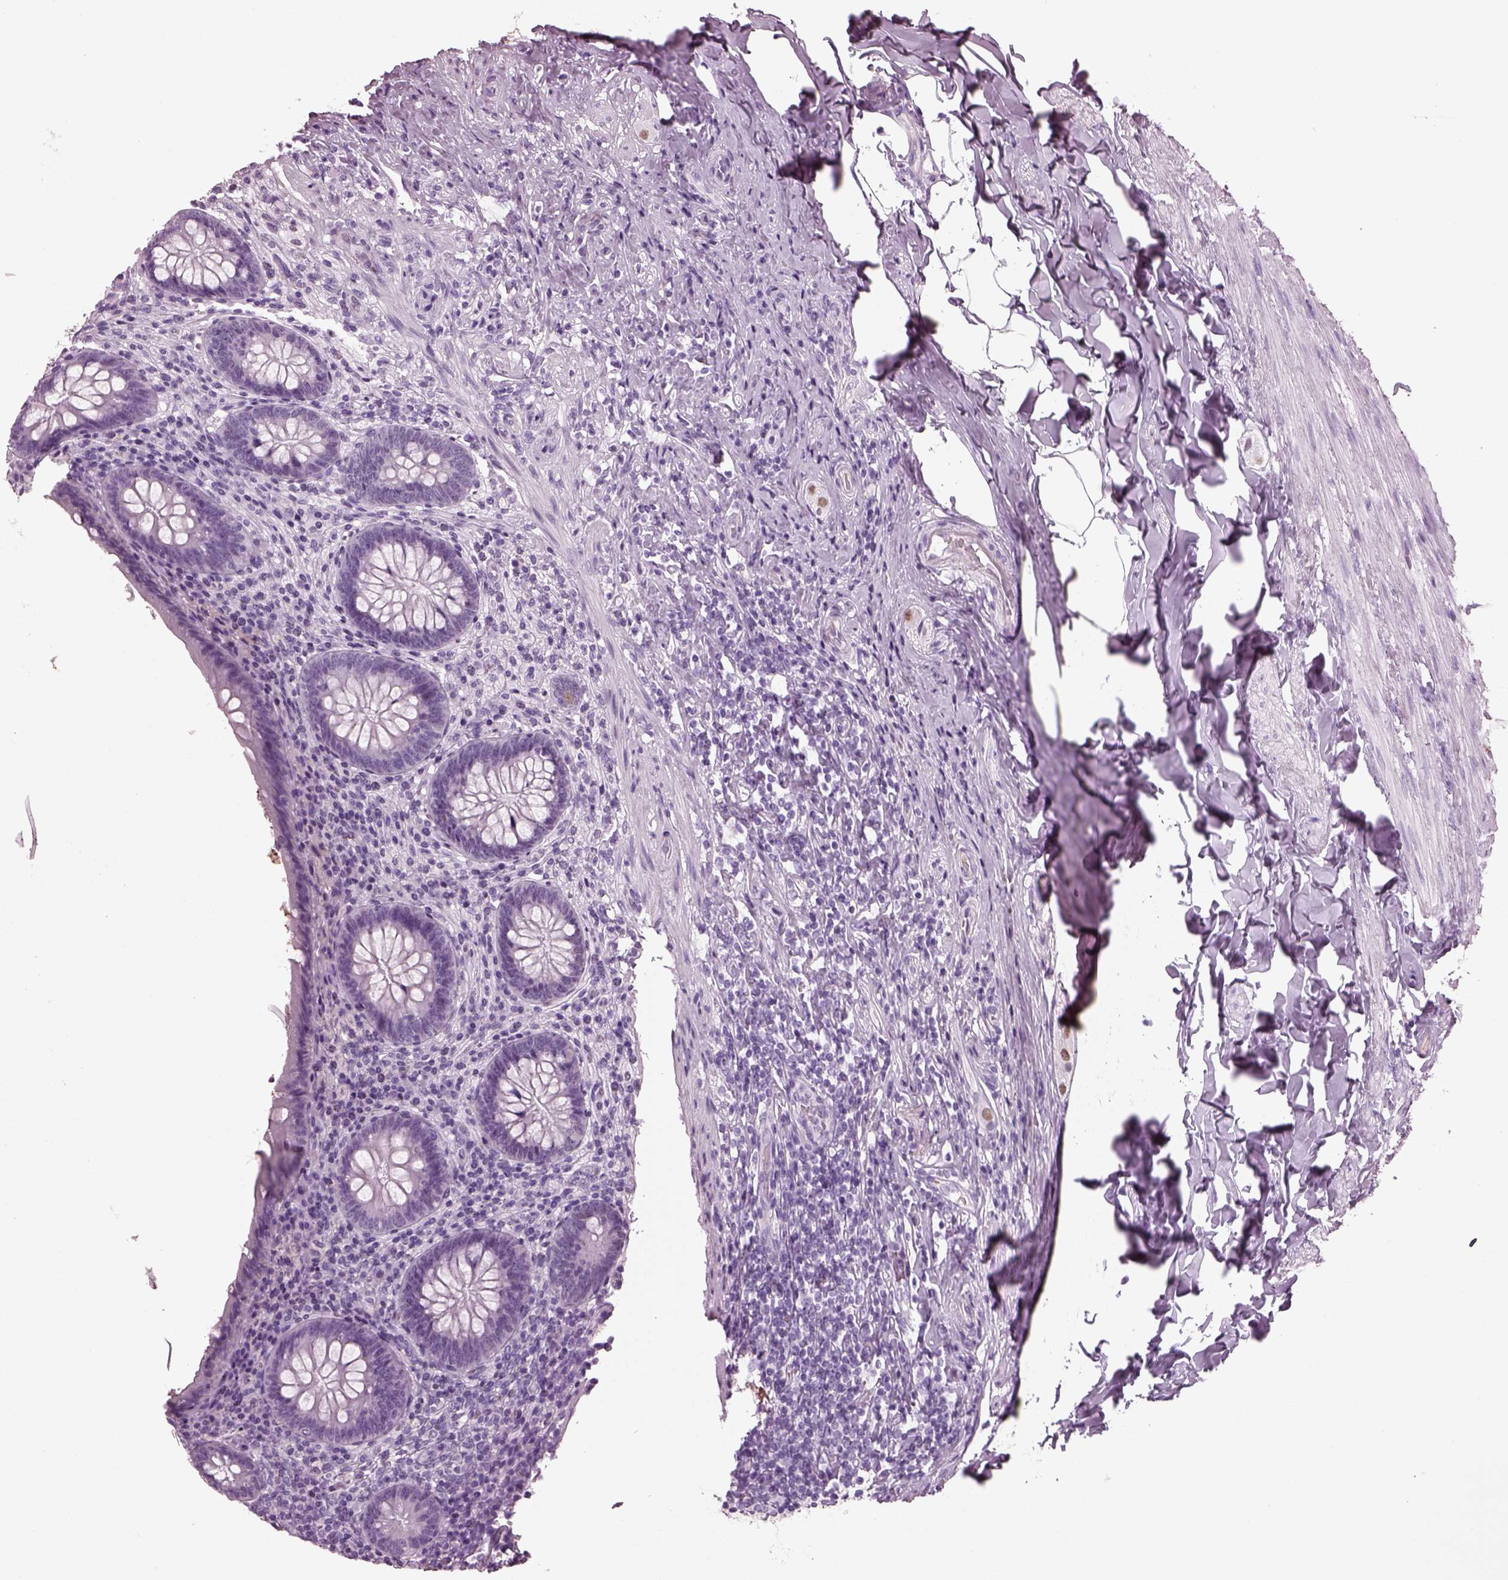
{"staining": {"intensity": "negative", "quantity": "none", "location": "none"}, "tissue": "appendix", "cell_type": "Glandular cells", "image_type": "normal", "snomed": [{"axis": "morphology", "description": "Normal tissue, NOS"}, {"axis": "topography", "description": "Appendix"}], "caption": "DAB (3,3'-diaminobenzidine) immunohistochemical staining of benign human appendix exhibits no significant expression in glandular cells. (DAB immunohistochemistry, high magnification).", "gene": "KRTAP3", "patient": {"sex": "male", "age": 47}}